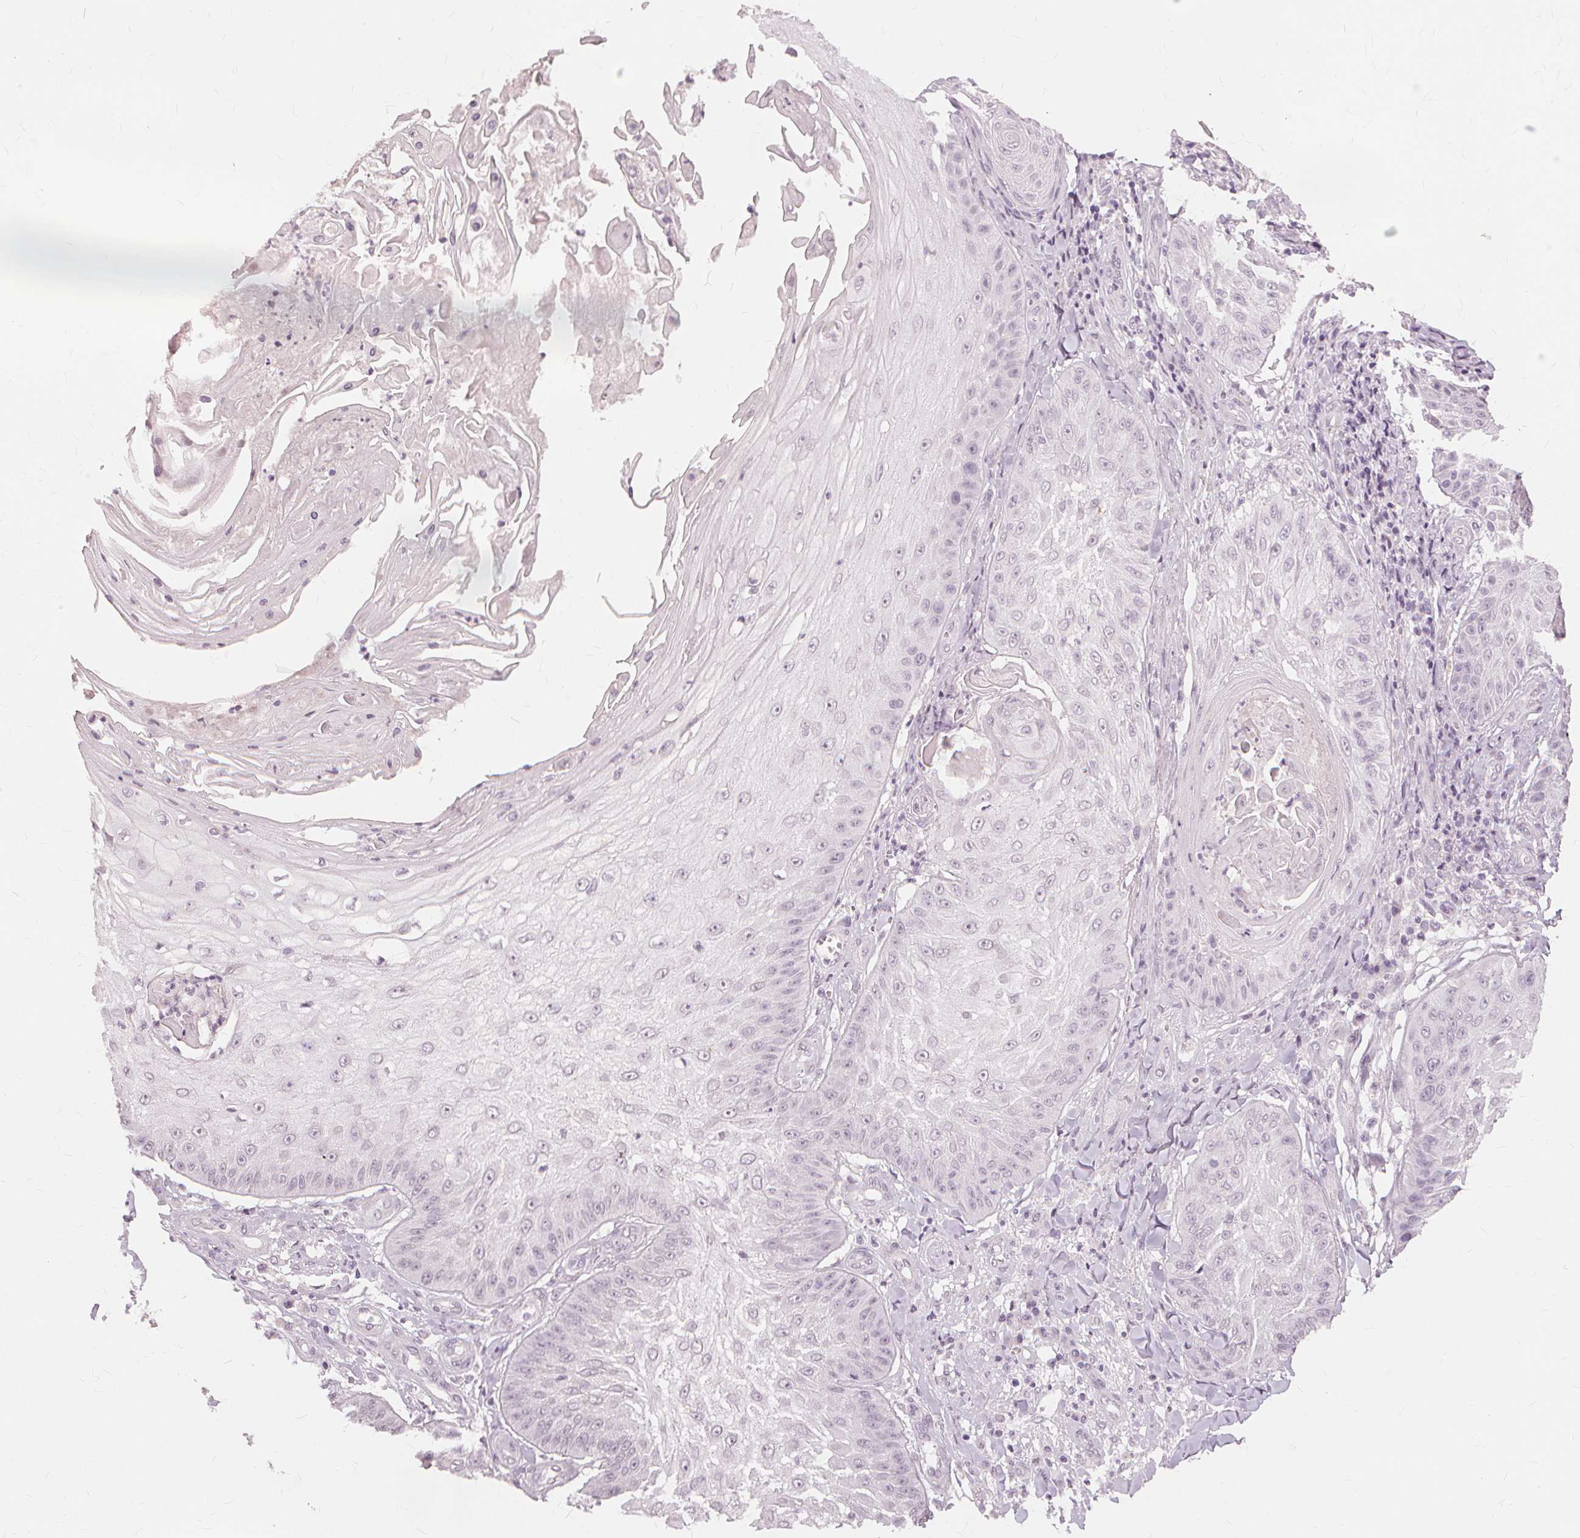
{"staining": {"intensity": "negative", "quantity": "none", "location": "none"}, "tissue": "skin cancer", "cell_type": "Tumor cells", "image_type": "cancer", "snomed": [{"axis": "morphology", "description": "Squamous cell carcinoma, NOS"}, {"axis": "topography", "description": "Skin"}], "caption": "DAB immunohistochemical staining of skin squamous cell carcinoma reveals no significant staining in tumor cells. The staining was performed using DAB (3,3'-diaminobenzidine) to visualize the protein expression in brown, while the nuclei were stained in blue with hematoxylin (Magnification: 20x).", "gene": "SFTPD", "patient": {"sex": "male", "age": 70}}